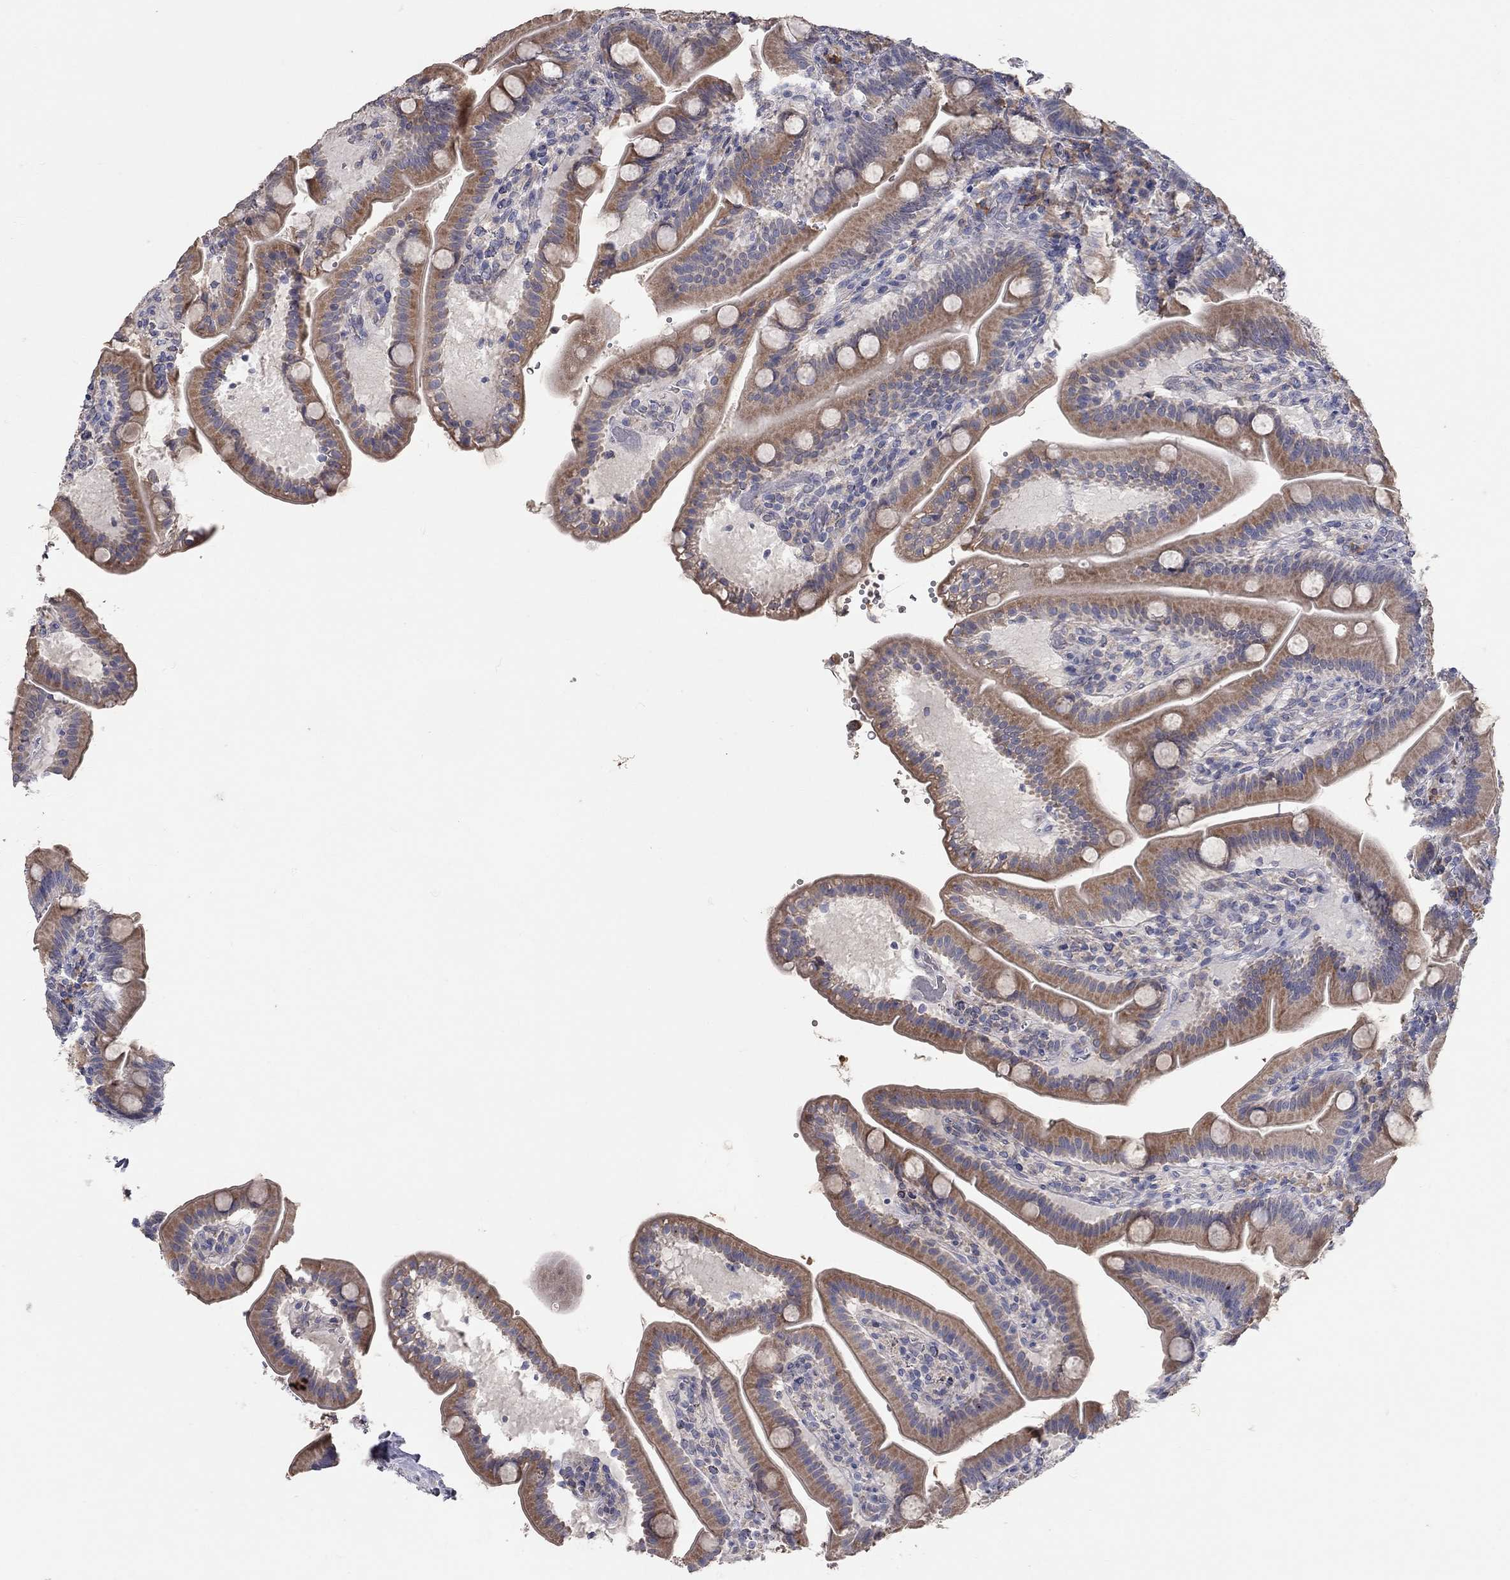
{"staining": {"intensity": "moderate", "quantity": "25%-75%", "location": "cytoplasmic/membranous"}, "tissue": "small intestine", "cell_type": "Glandular cells", "image_type": "normal", "snomed": [{"axis": "morphology", "description": "Normal tissue, NOS"}, {"axis": "topography", "description": "Small intestine"}], "caption": "An image showing moderate cytoplasmic/membranous staining in approximately 25%-75% of glandular cells in normal small intestine, as visualized by brown immunohistochemical staining.", "gene": "XAGE2", "patient": {"sex": "male", "age": 66}}